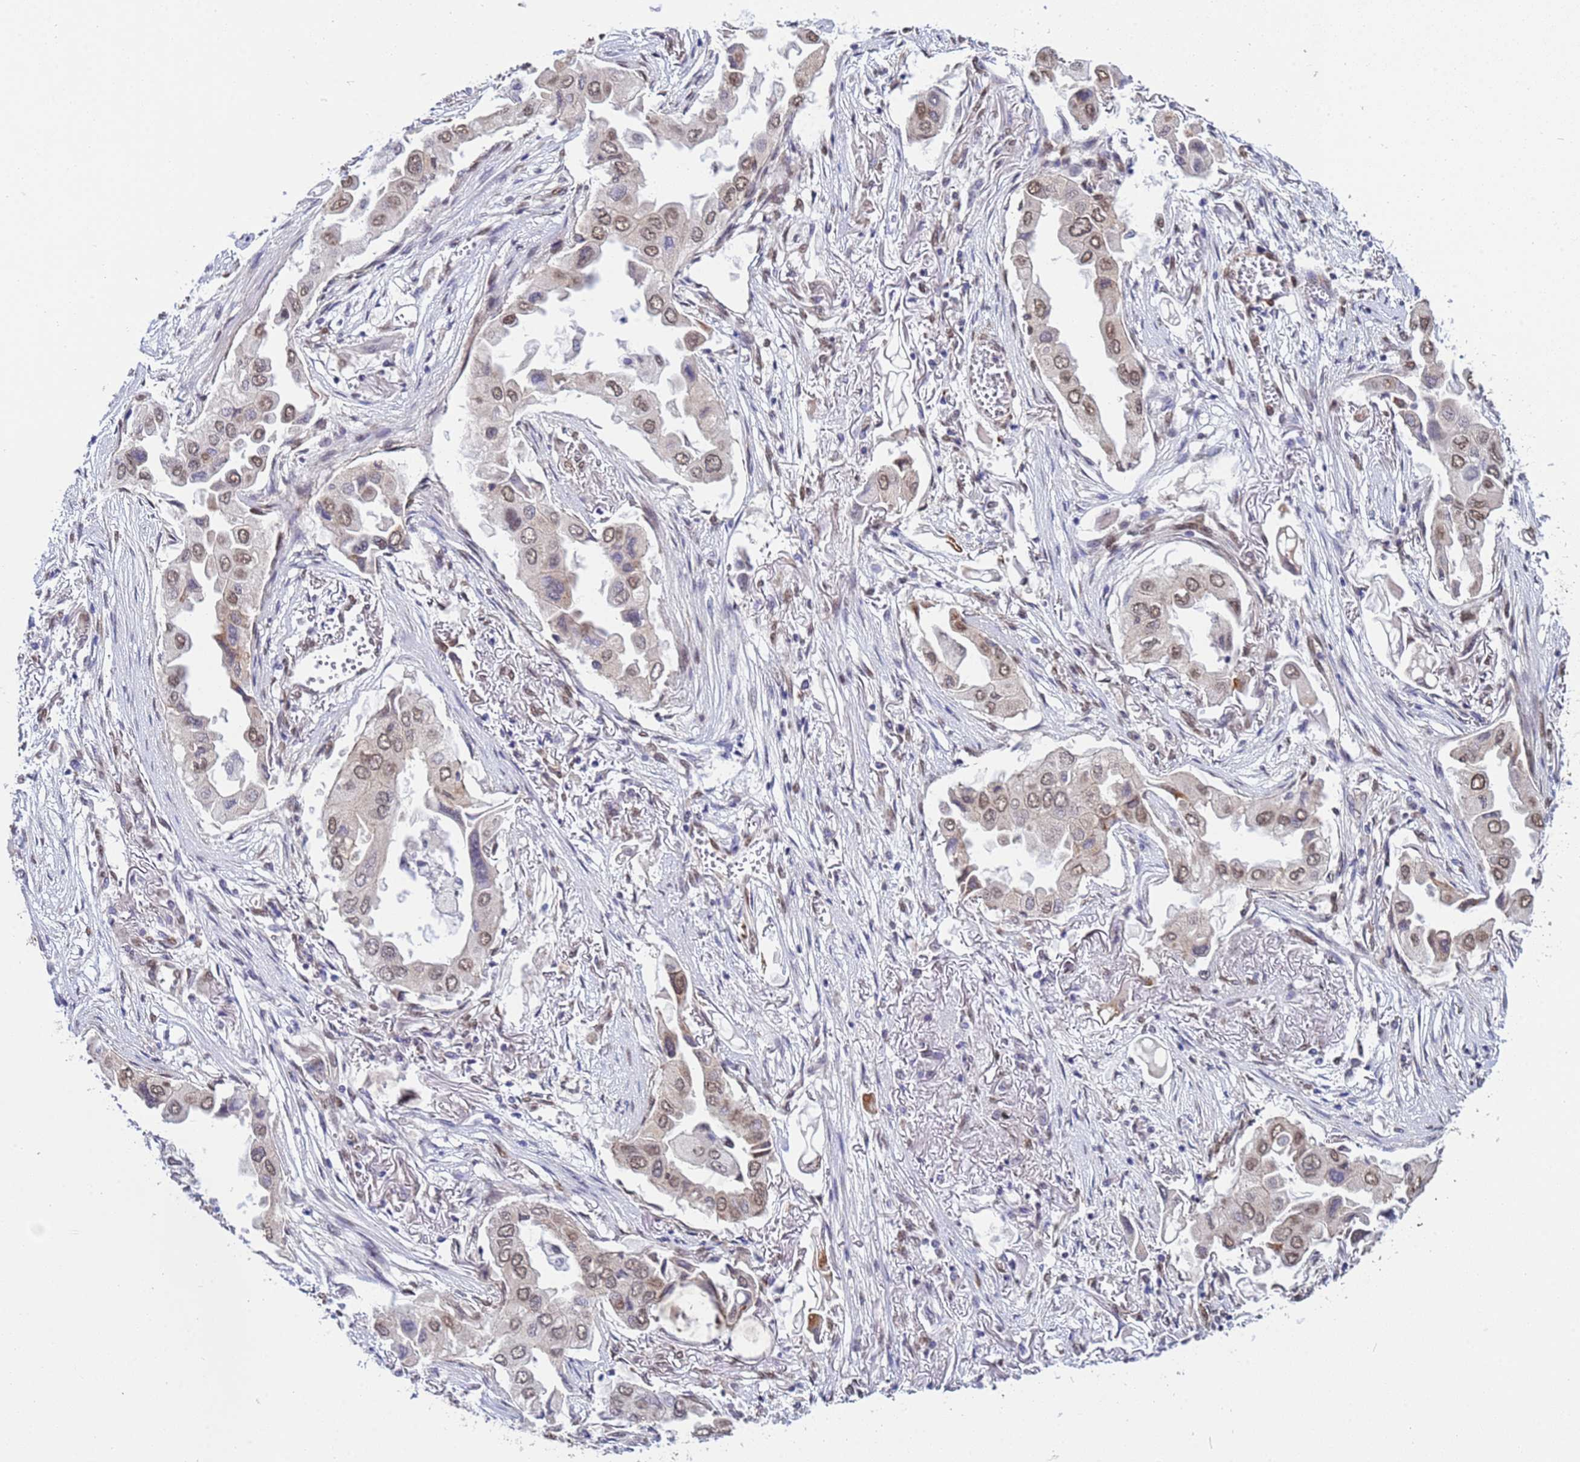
{"staining": {"intensity": "moderate", "quantity": ">75%", "location": "nuclear"}, "tissue": "lung cancer", "cell_type": "Tumor cells", "image_type": "cancer", "snomed": [{"axis": "morphology", "description": "Adenocarcinoma, NOS"}, {"axis": "topography", "description": "Lung"}], "caption": "This is a photomicrograph of immunohistochemistry staining of lung adenocarcinoma, which shows moderate positivity in the nuclear of tumor cells.", "gene": "TRIP6", "patient": {"sex": "female", "age": 76}}